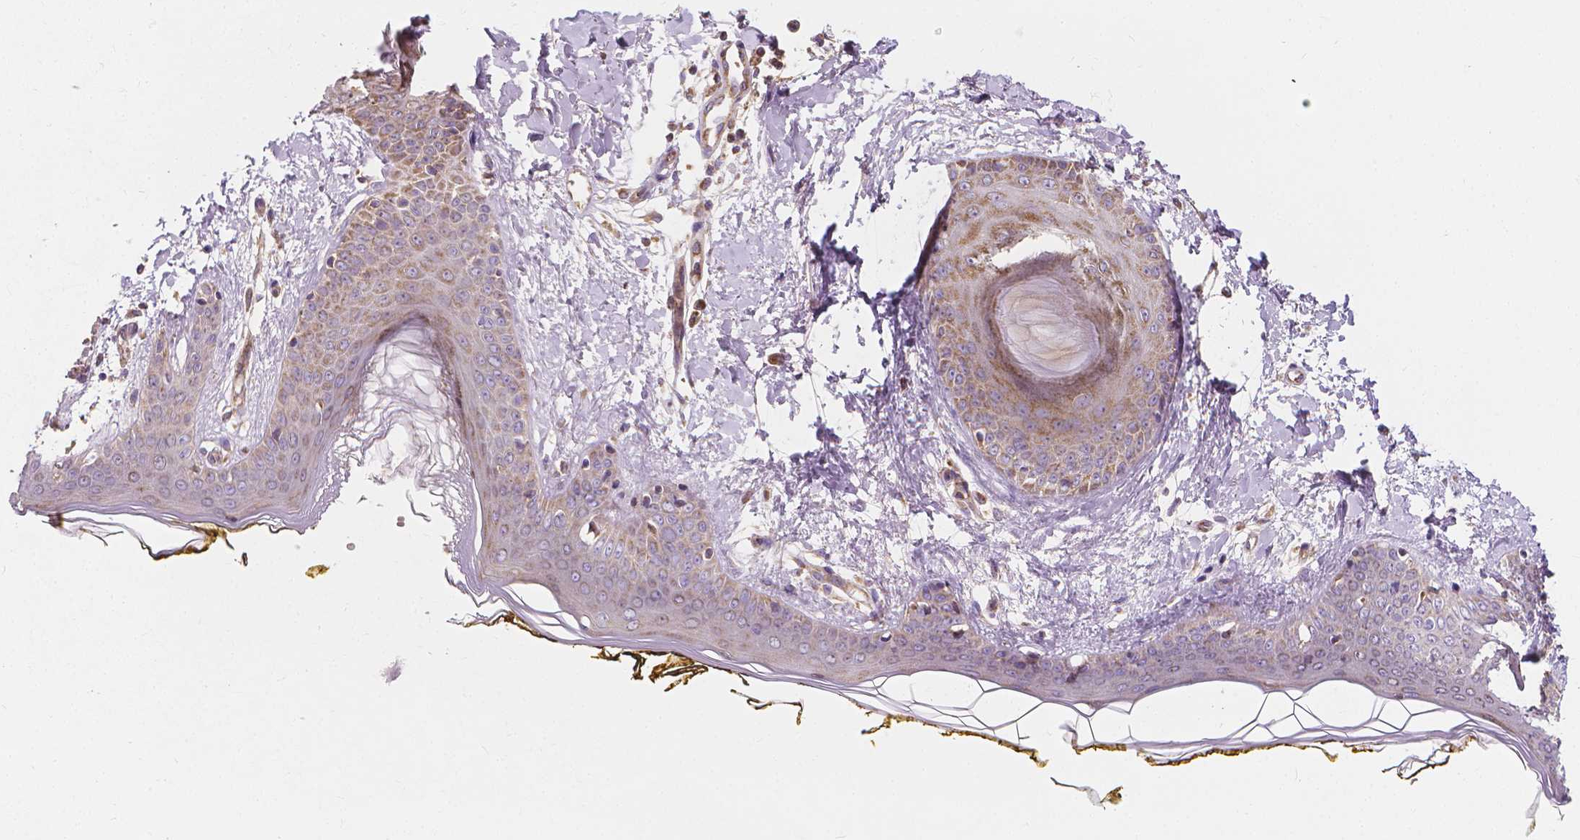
{"staining": {"intensity": "weak", "quantity": "25%-75%", "location": "cytoplasmic/membranous"}, "tissue": "skin", "cell_type": "Fibroblasts", "image_type": "normal", "snomed": [{"axis": "morphology", "description": "Normal tissue, NOS"}, {"axis": "topography", "description": "Skin"}], "caption": "This micrograph reveals immunohistochemistry (IHC) staining of benign human skin, with low weak cytoplasmic/membranous positivity in about 25%-75% of fibroblasts.", "gene": "SNCAIP", "patient": {"sex": "female", "age": 34}}